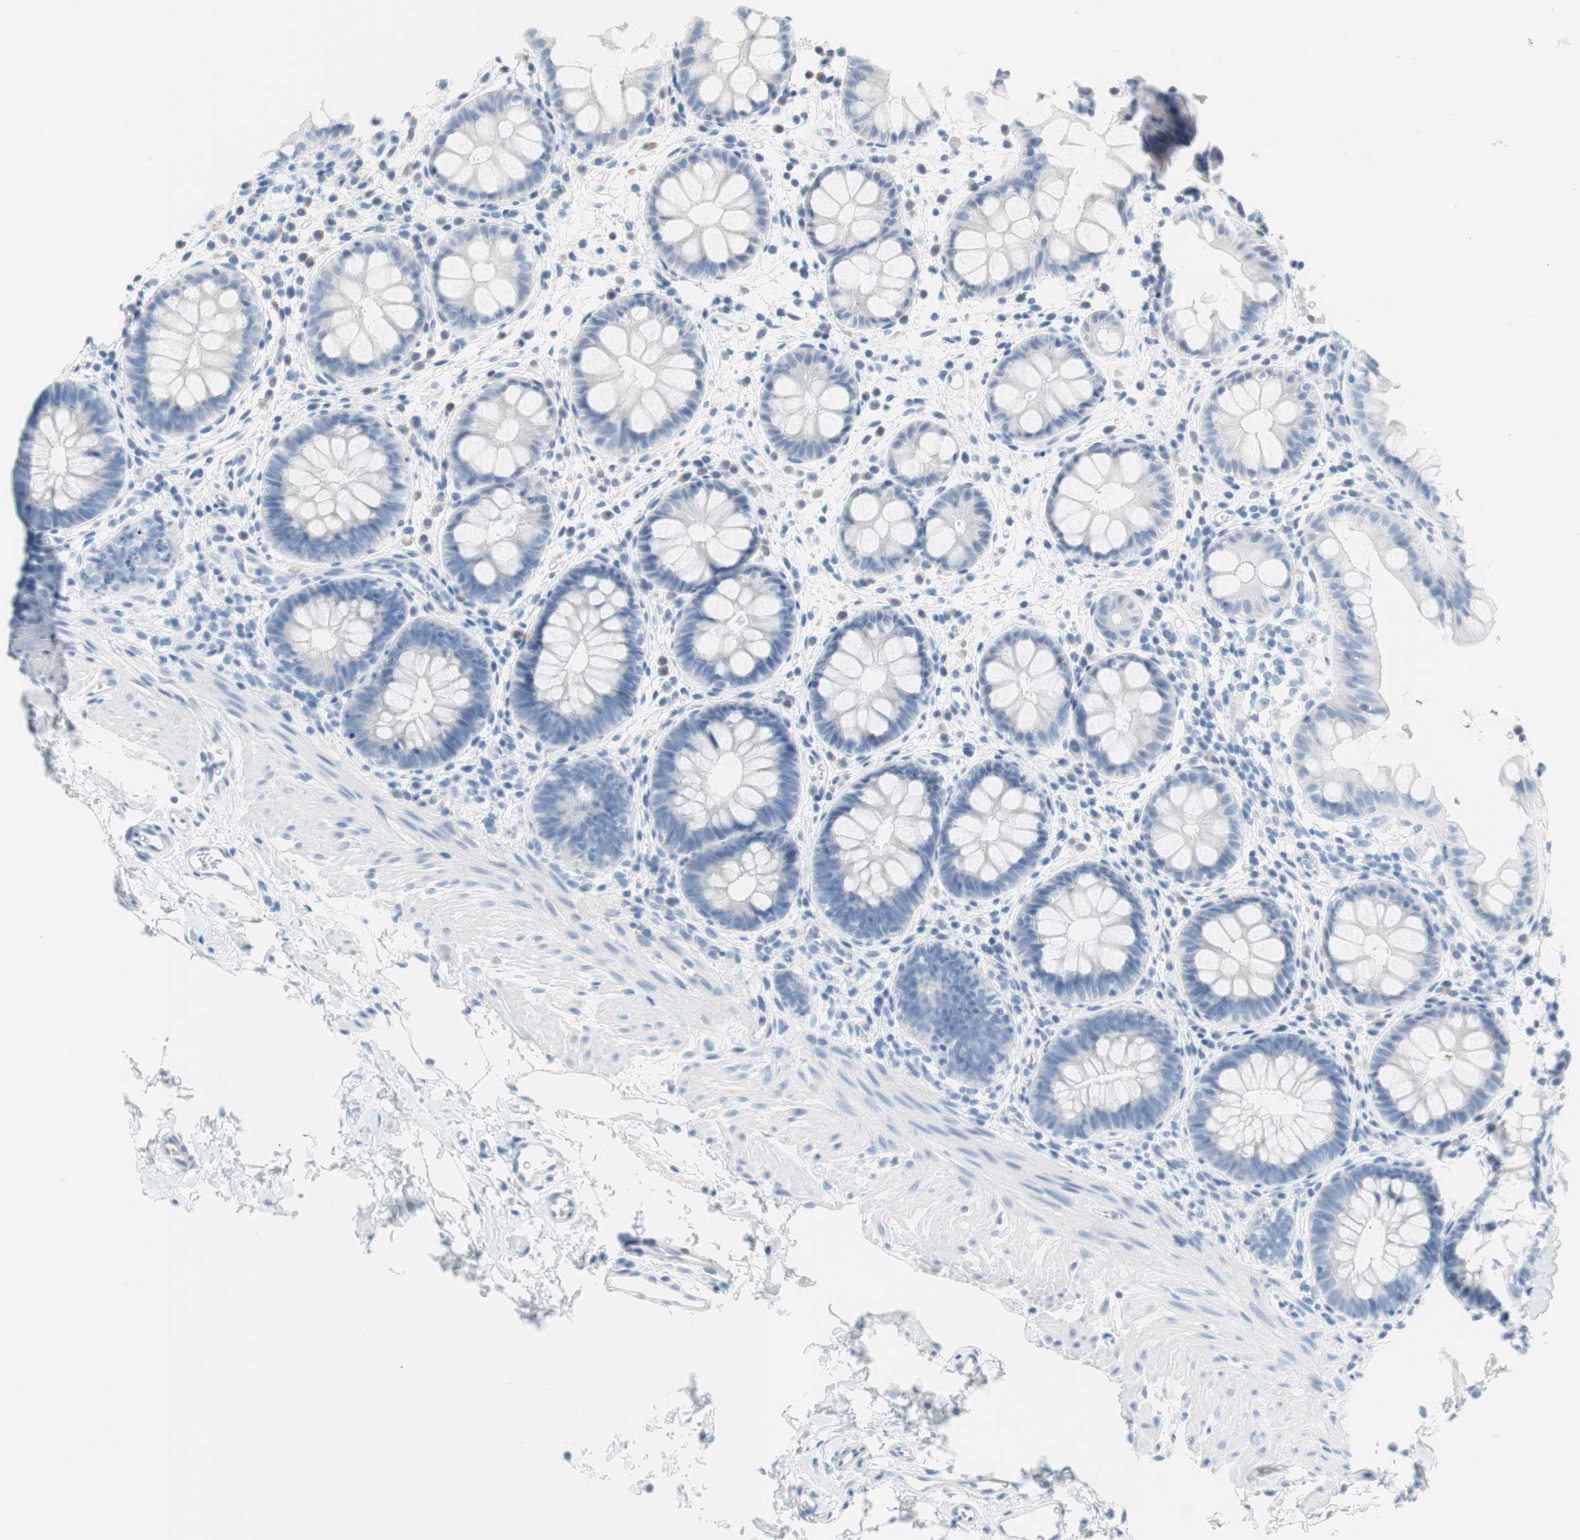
{"staining": {"intensity": "negative", "quantity": "none", "location": "none"}, "tissue": "rectum", "cell_type": "Glandular cells", "image_type": "normal", "snomed": [{"axis": "morphology", "description": "Normal tissue, NOS"}, {"axis": "topography", "description": "Rectum"}], "caption": "Immunohistochemical staining of normal rectum demonstrates no significant expression in glandular cells. (Brightfield microscopy of DAB IHC at high magnification).", "gene": "MYH1", "patient": {"sex": "female", "age": 24}}